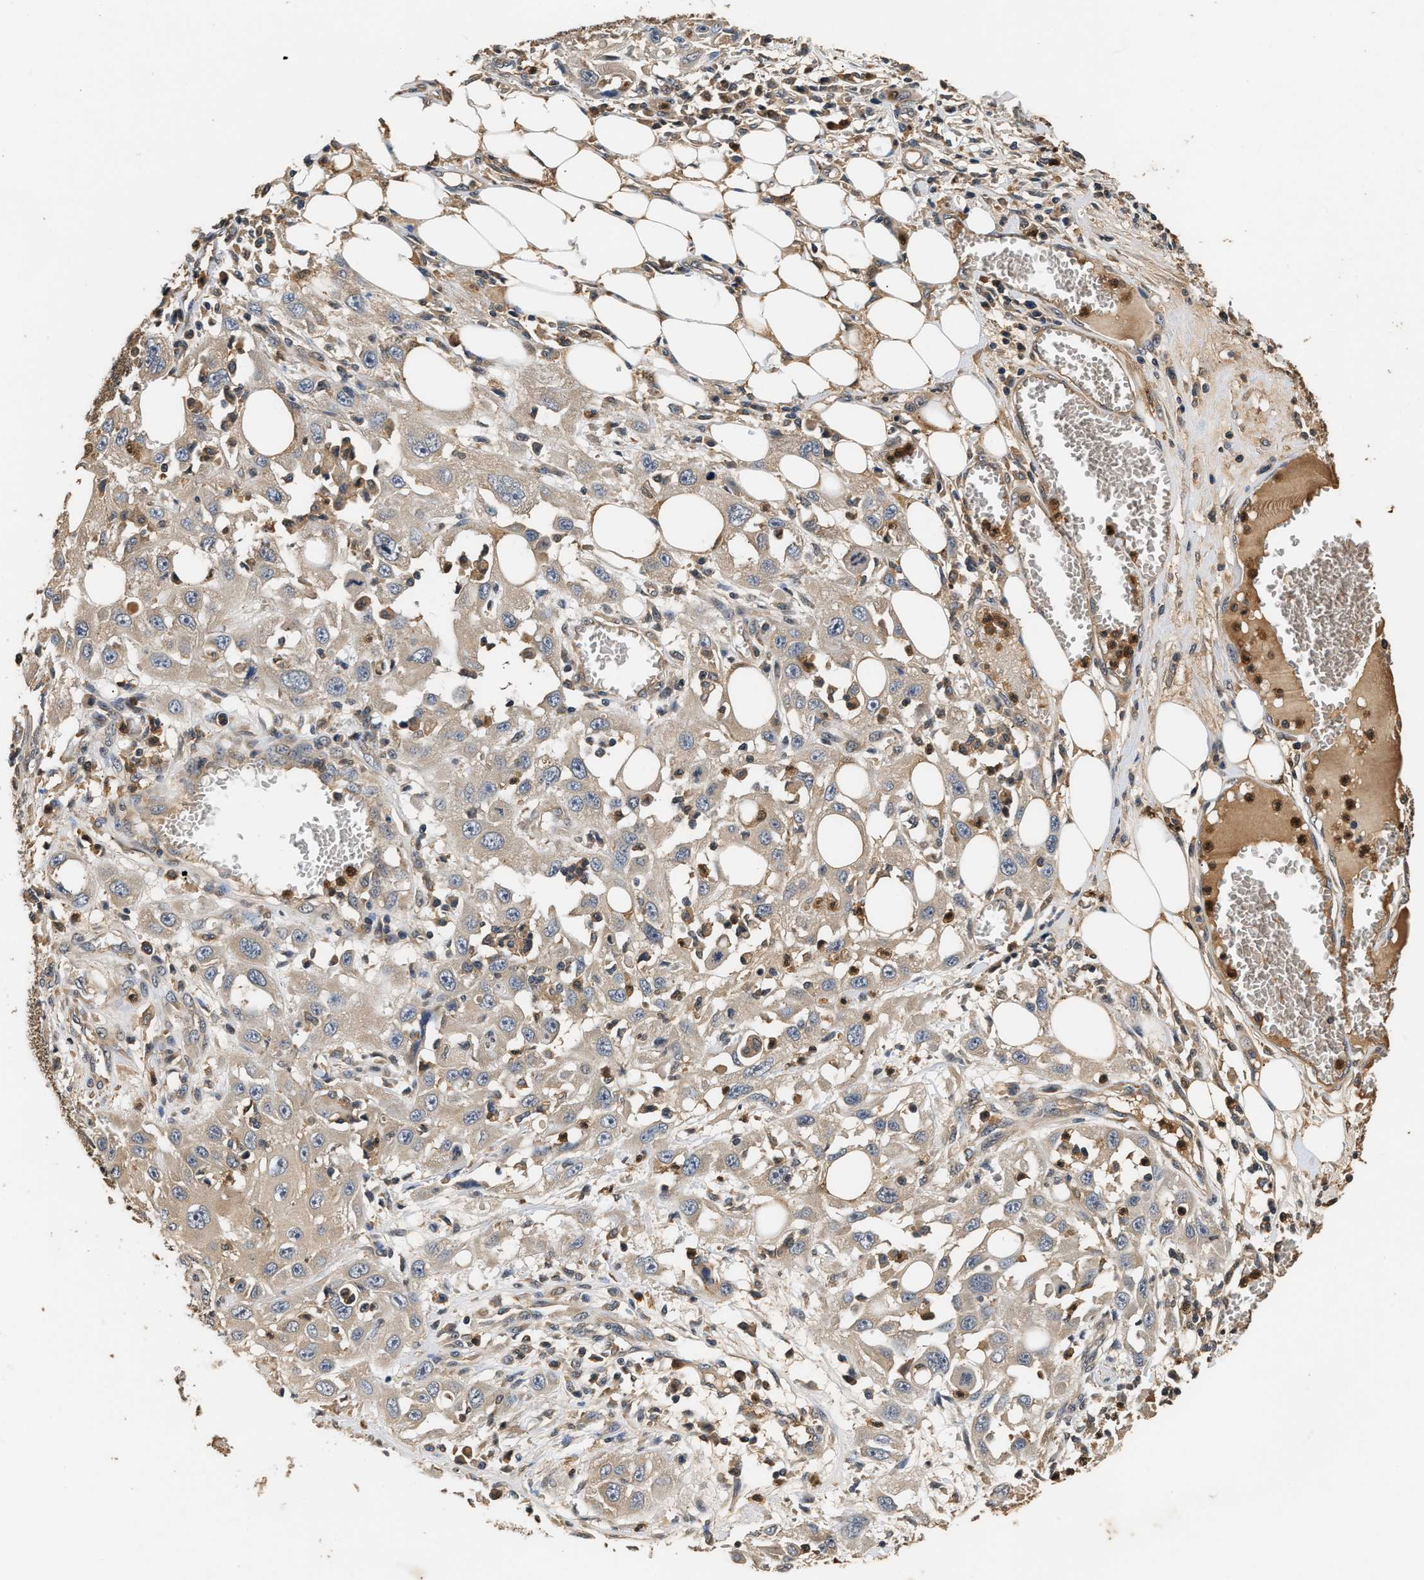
{"staining": {"intensity": "weak", "quantity": "<25%", "location": "cytoplasmic/membranous"}, "tissue": "skin cancer", "cell_type": "Tumor cells", "image_type": "cancer", "snomed": [{"axis": "morphology", "description": "Squamous cell carcinoma, NOS"}, {"axis": "morphology", "description": "Squamous cell carcinoma, metastatic, NOS"}, {"axis": "topography", "description": "Skin"}, {"axis": "topography", "description": "Lymph node"}], "caption": "Immunohistochemical staining of squamous cell carcinoma (skin) exhibits no significant staining in tumor cells.", "gene": "GPI", "patient": {"sex": "male", "age": 75}}